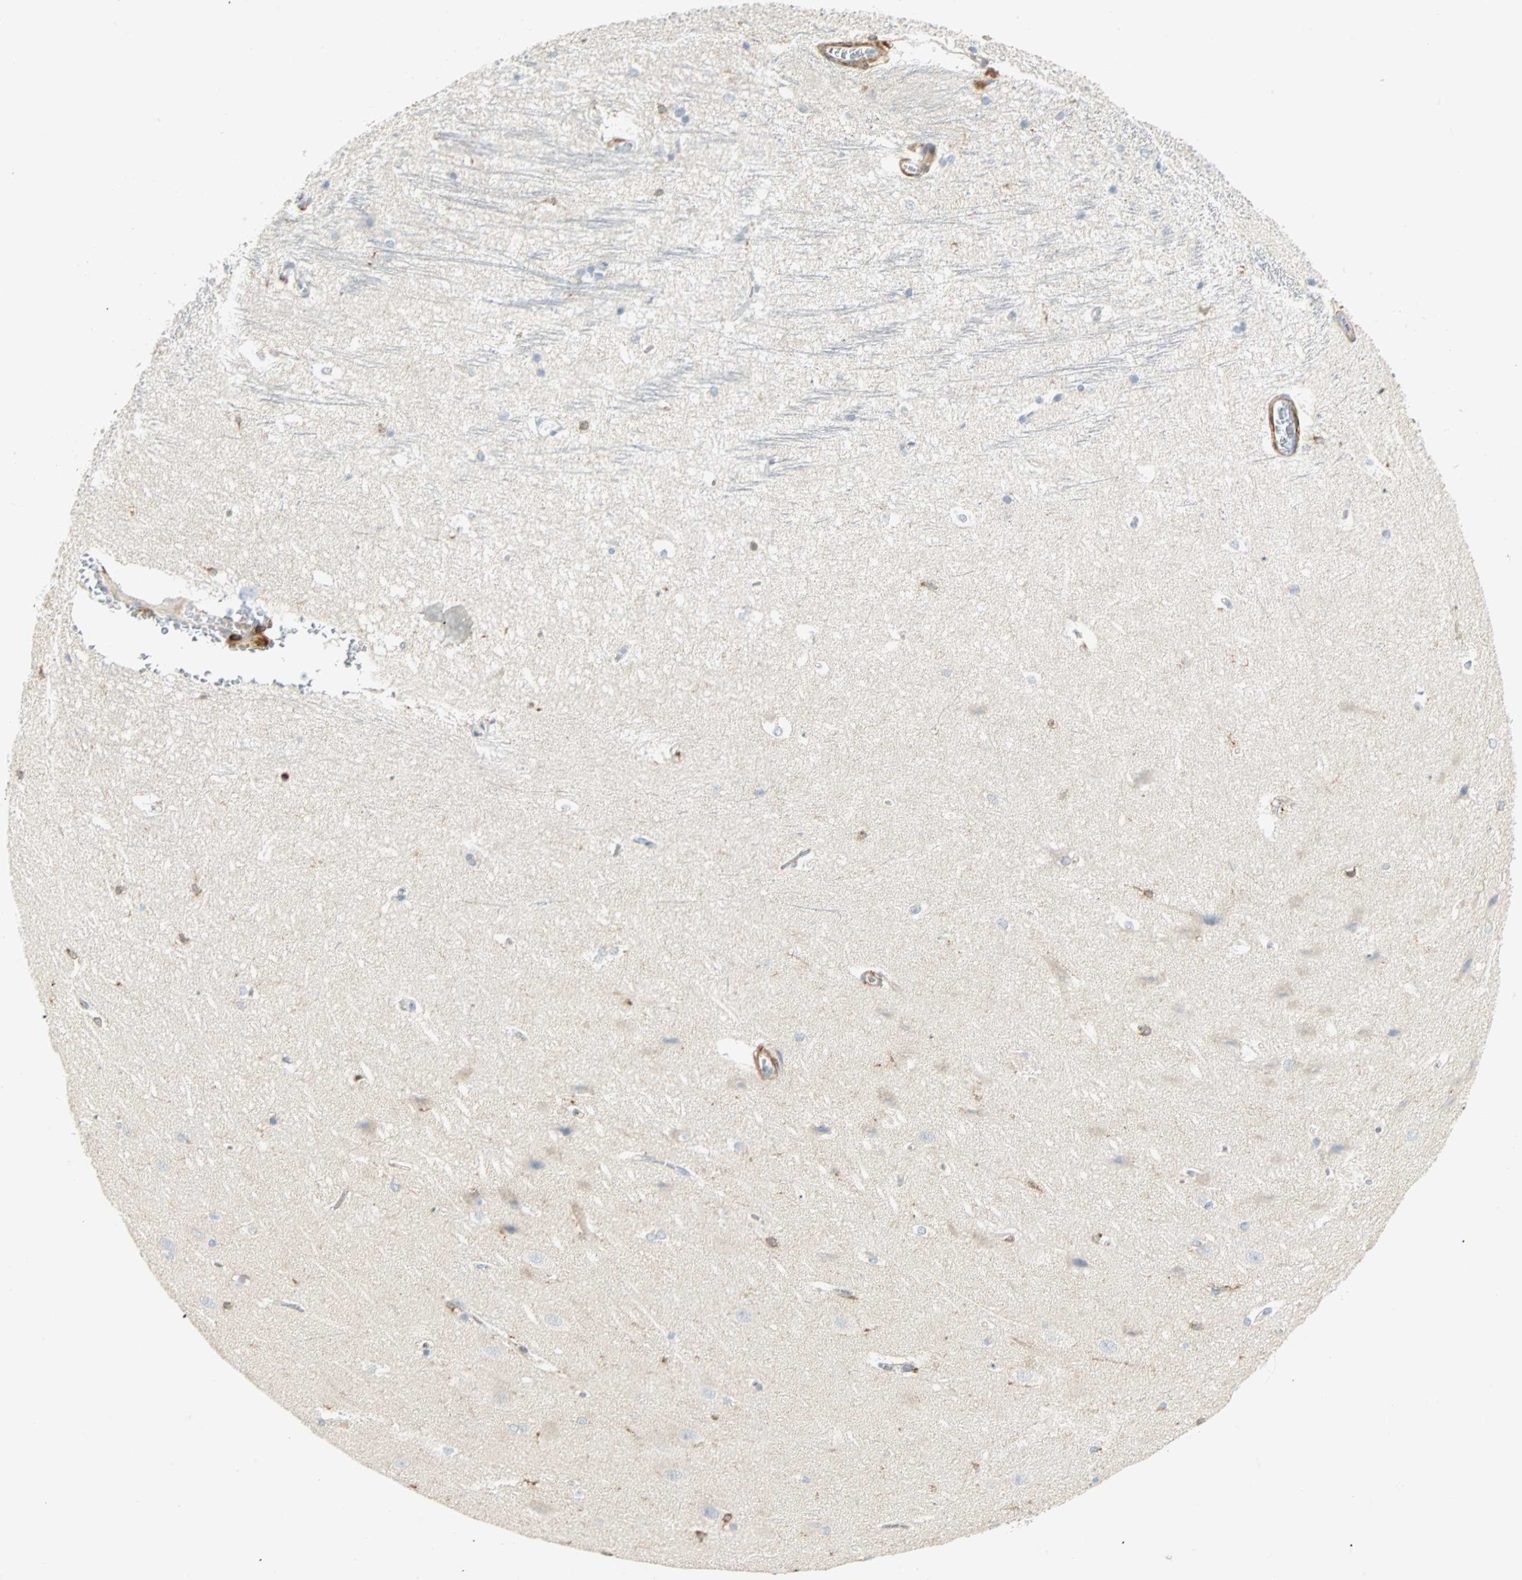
{"staining": {"intensity": "negative", "quantity": "none", "location": "none"}, "tissue": "hippocampus", "cell_type": "Glial cells", "image_type": "normal", "snomed": [{"axis": "morphology", "description": "Normal tissue, NOS"}, {"axis": "topography", "description": "Hippocampus"}], "caption": "Immunohistochemistry micrograph of benign hippocampus stained for a protein (brown), which exhibits no staining in glial cells.", "gene": "FMNL1", "patient": {"sex": "female", "age": 19}}